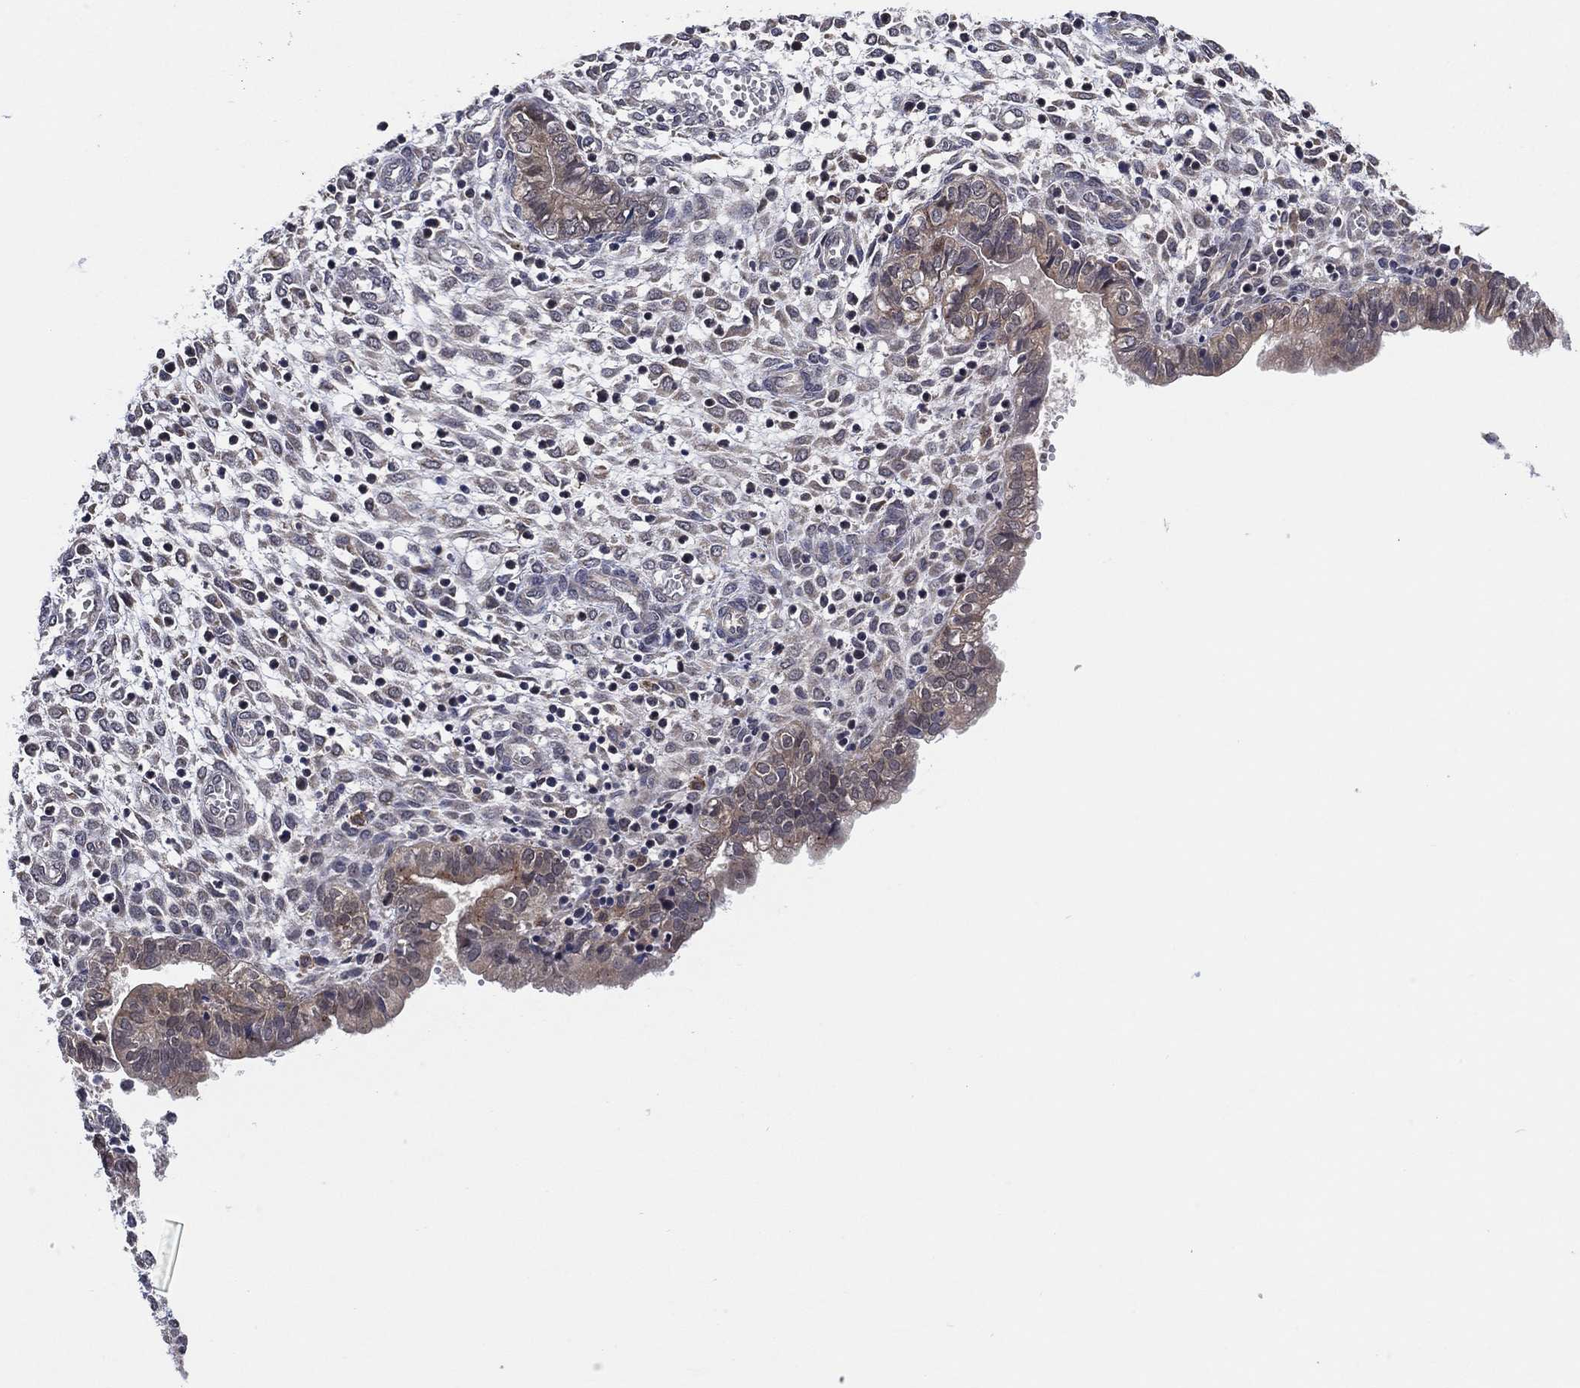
{"staining": {"intensity": "negative", "quantity": "none", "location": "none"}, "tissue": "endometrium", "cell_type": "Cells in endometrial stroma", "image_type": "normal", "snomed": [{"axis": "morphology", "description": "Normal tissue, NOS"}, {"axis": "topography", "description": "Endometrium"}], "caption": "High power microscopy micrograph of an immunohistochemistry photomicrograph of unremarkable endometrium, revealing no significant staining in cells in endometrial stroma.", "gene": "SELENOO", "patient": {"sex": "female", "age": 43}}